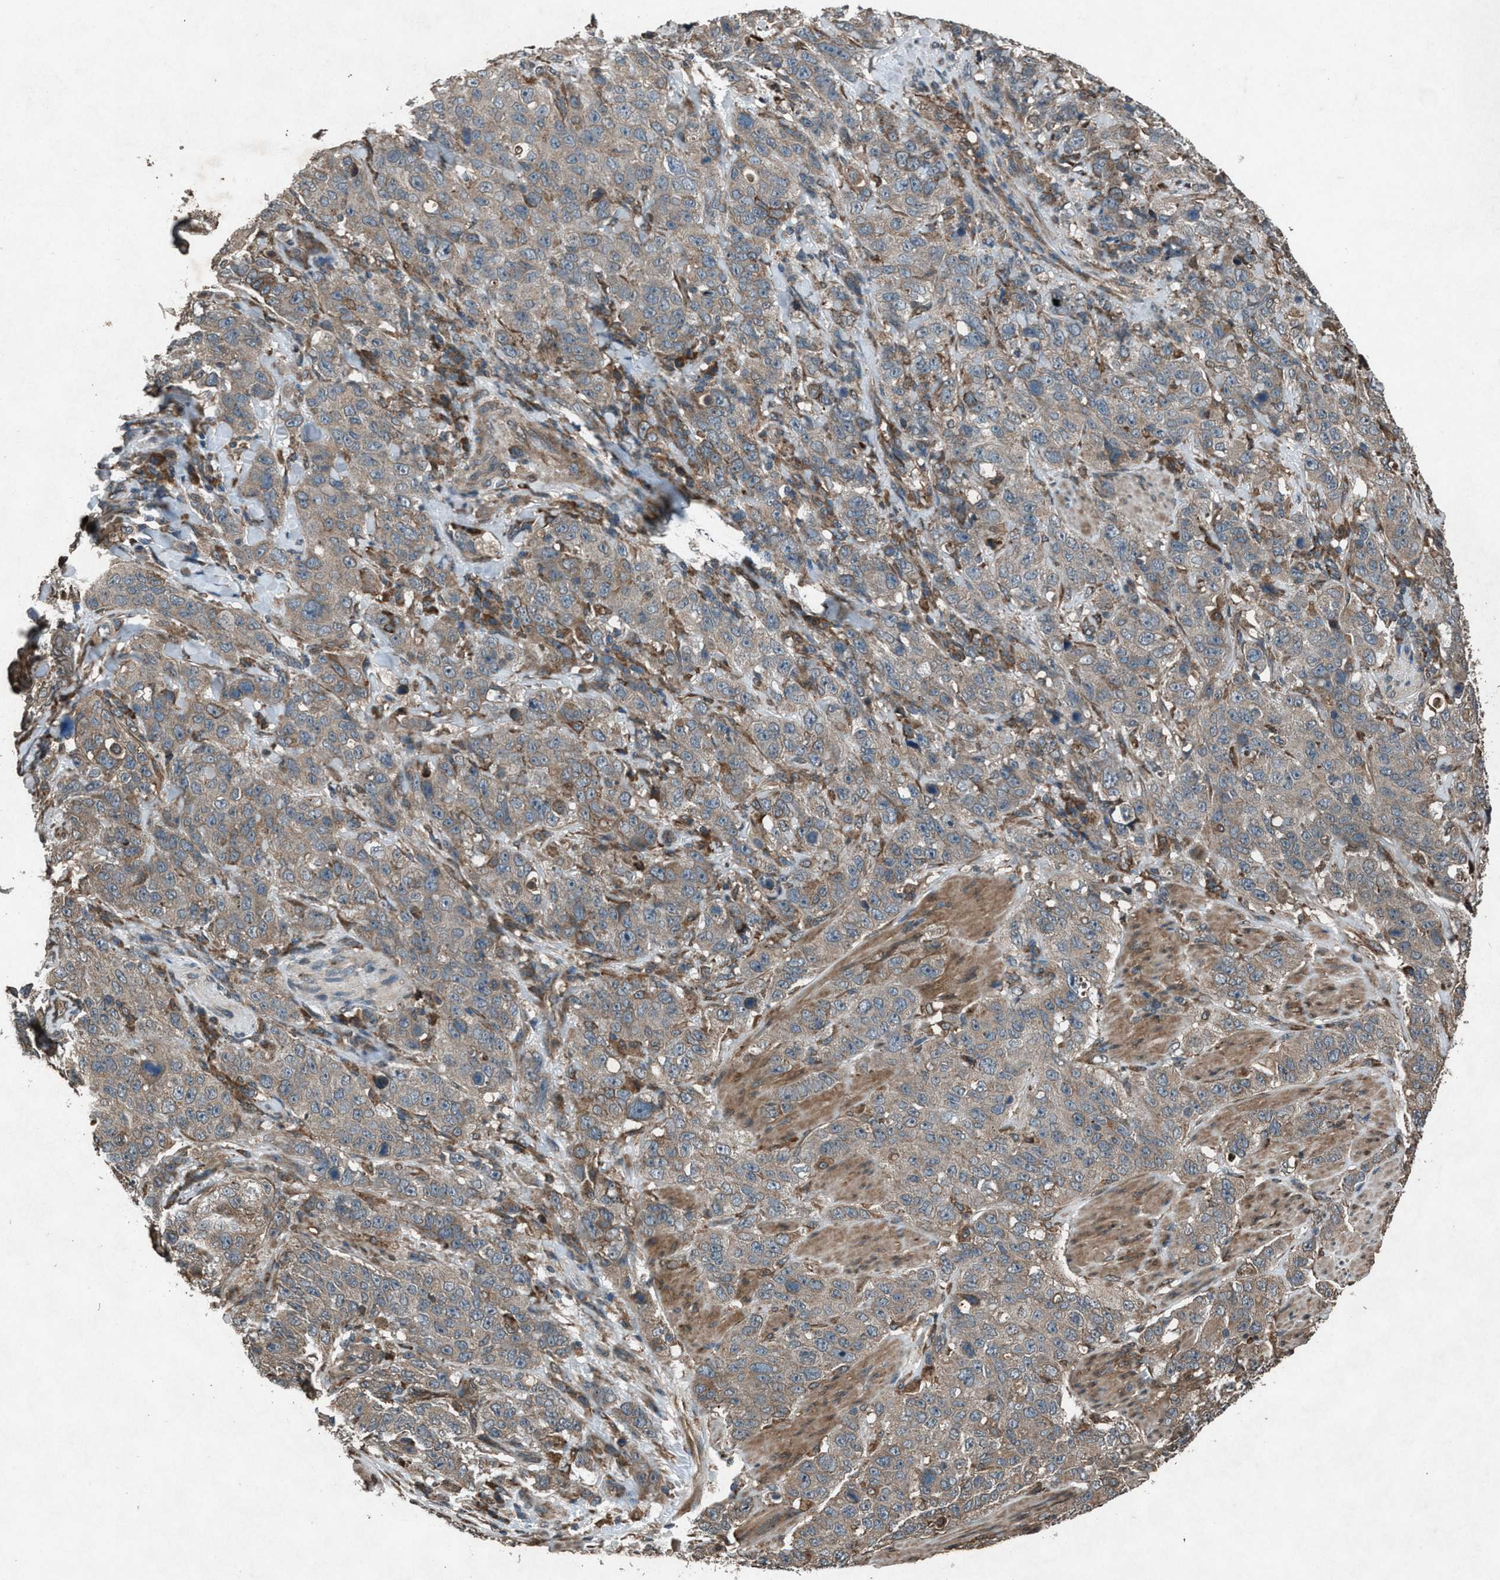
{"staining": {"intensity": "weak", "quantity": ">75%", "location": "cytoplasmic/membranous"}, "tissue": "stomach cancer", "cell_type": "Tumor cells", "image_type": "cancer", "snomed": [{"axis": "morphology", "description": "Adenocarcinoma, NOS"}, {"axis": "topography", "description": "Stomach"}], "caption": "Immunohistochemical staining of stomach cancer displays weak cytoplasmic/membranous protein staining in approximately >75% of tumor cells.", "gene": "CALR", "patient": {"sex": "male", "age": 48}}